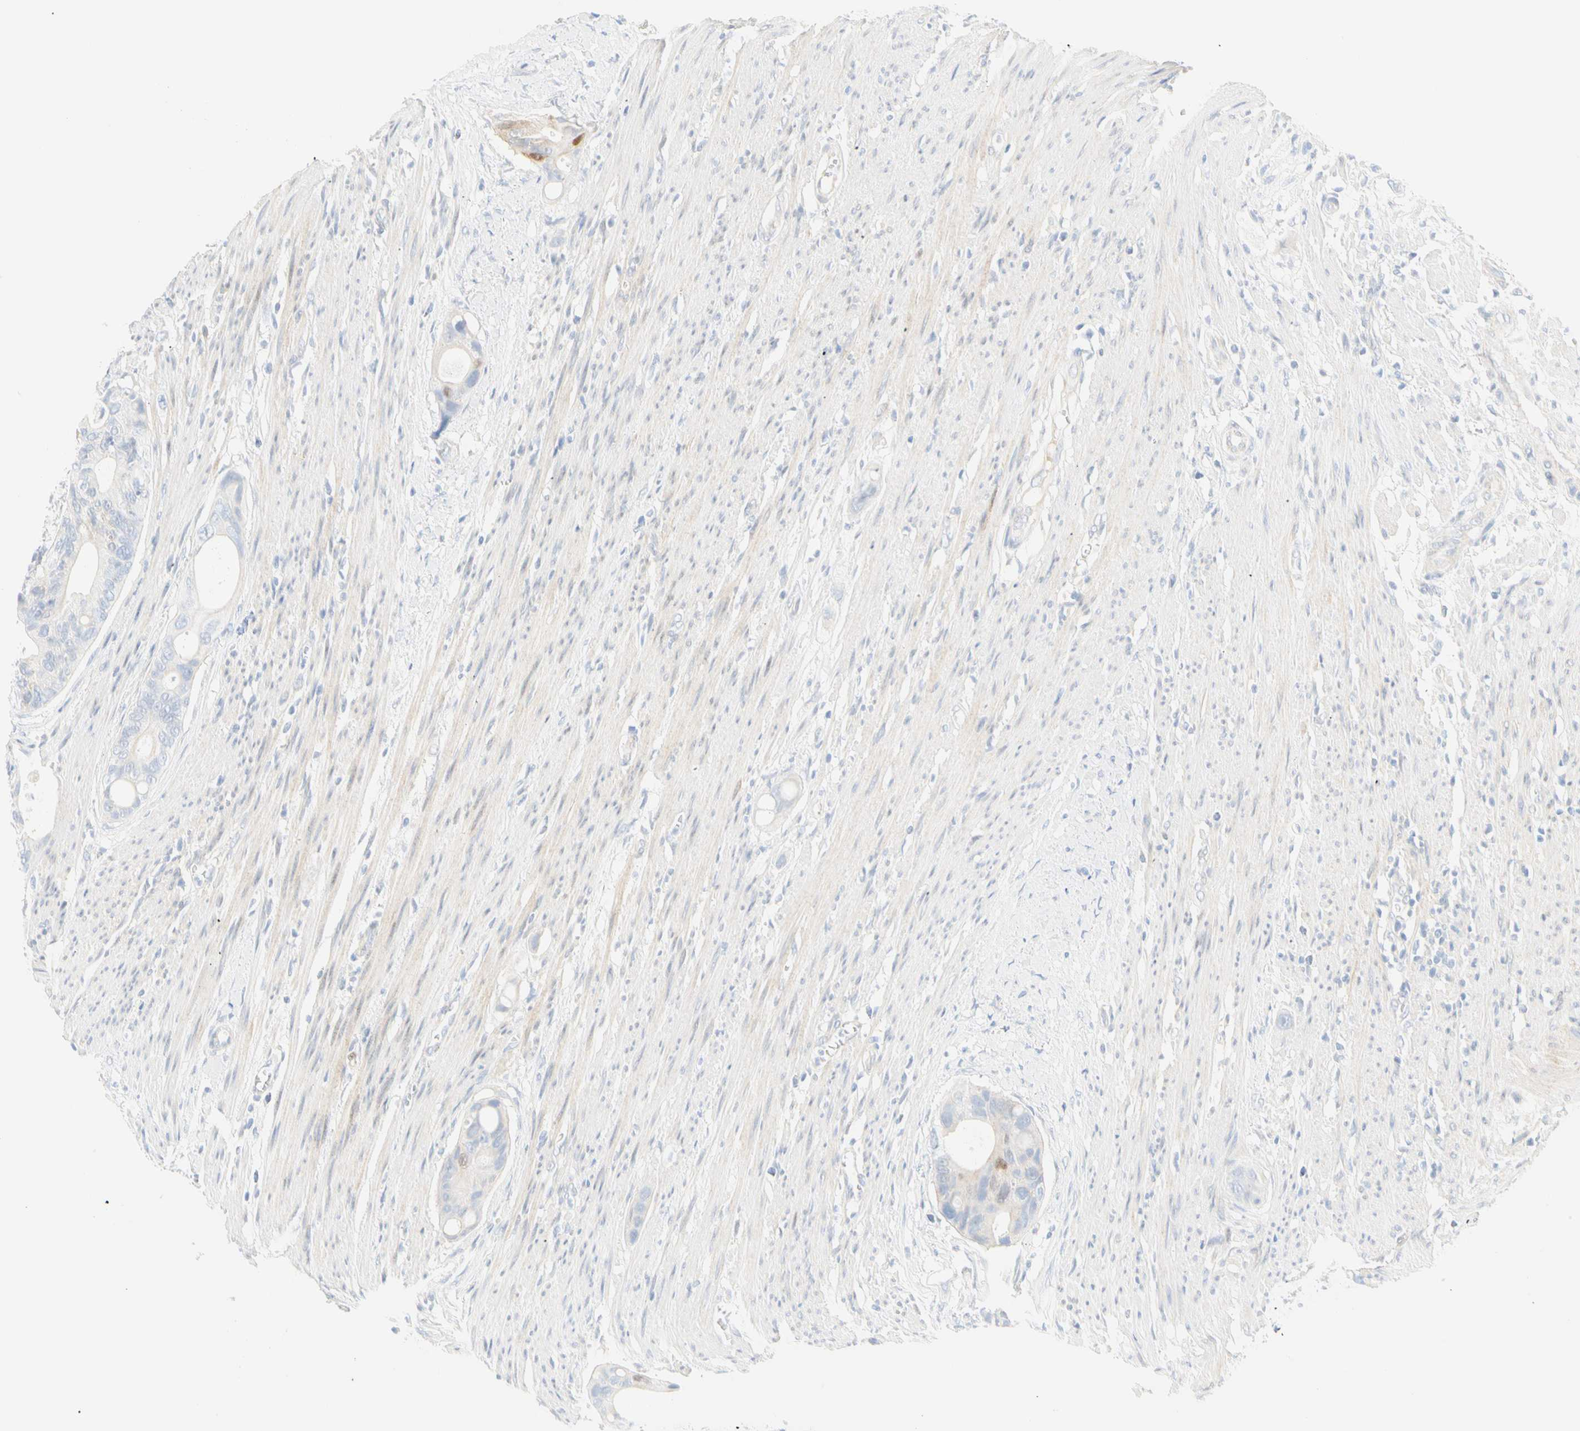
{"staining": {"intensity": "moderate", "quantity": "<25%", "location": "cytoplasmic/membranous"}, "tissue": "colorectal cancer", "cell_type": "Tumor cells", "image_type": "cancer", "snomed": [{"axis": "morphology", "description": "Adenocarcinoma, NOS"}, {"axis": "topography", "description": "Colon"}], "caption": "DAB immunohistochemical staining of adenocarcinoma (colorectal) demonstrates moderate cytoplasmic/membranous protein expression in approximately <25% of tumor cells.", "gene": "SELENBP1", "patient": {"sex": "female", "age": 57}}